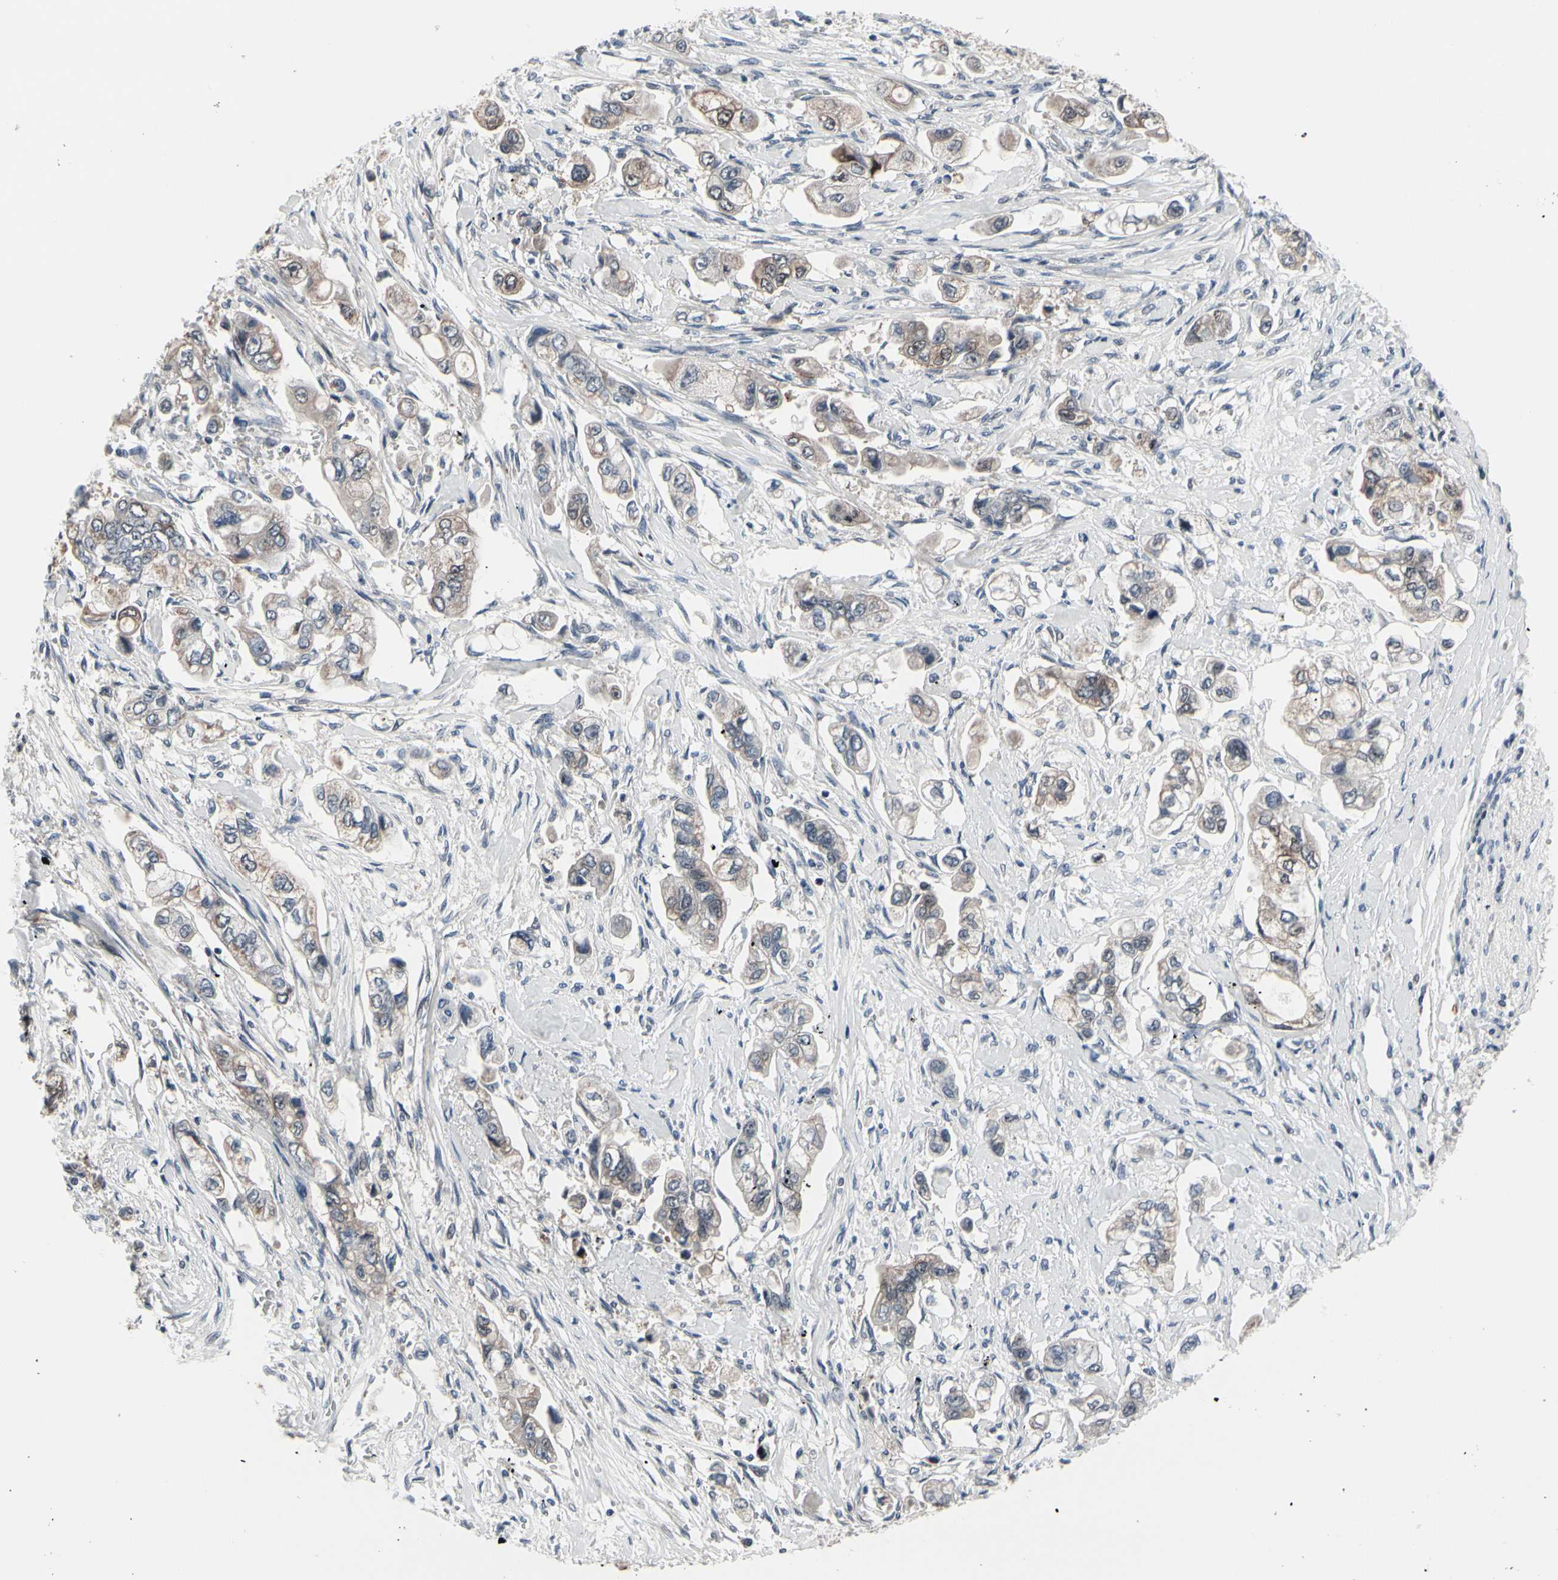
{"staining": {"intensity": "weak", "quantity": "25%-75%", "location": "cytoplasmic/membranous"}, "tissue": "stomach cancer", "cell_type": "Tumor cells", "image_type": "cancer", "snomed": [{"axis": "morphology", "description": "Adenocarcinoma, NOS"}, {"axis": "topography", "description": "Stomach"}], "caption": "Stomach cancer was stained to show a protein in brown. There is low levels of weak cytoplasmic/membranous positivity in about 25%-75% of tumor cells.", "gene": "TXN", "patient": {"sex": "male", "age": 62}}